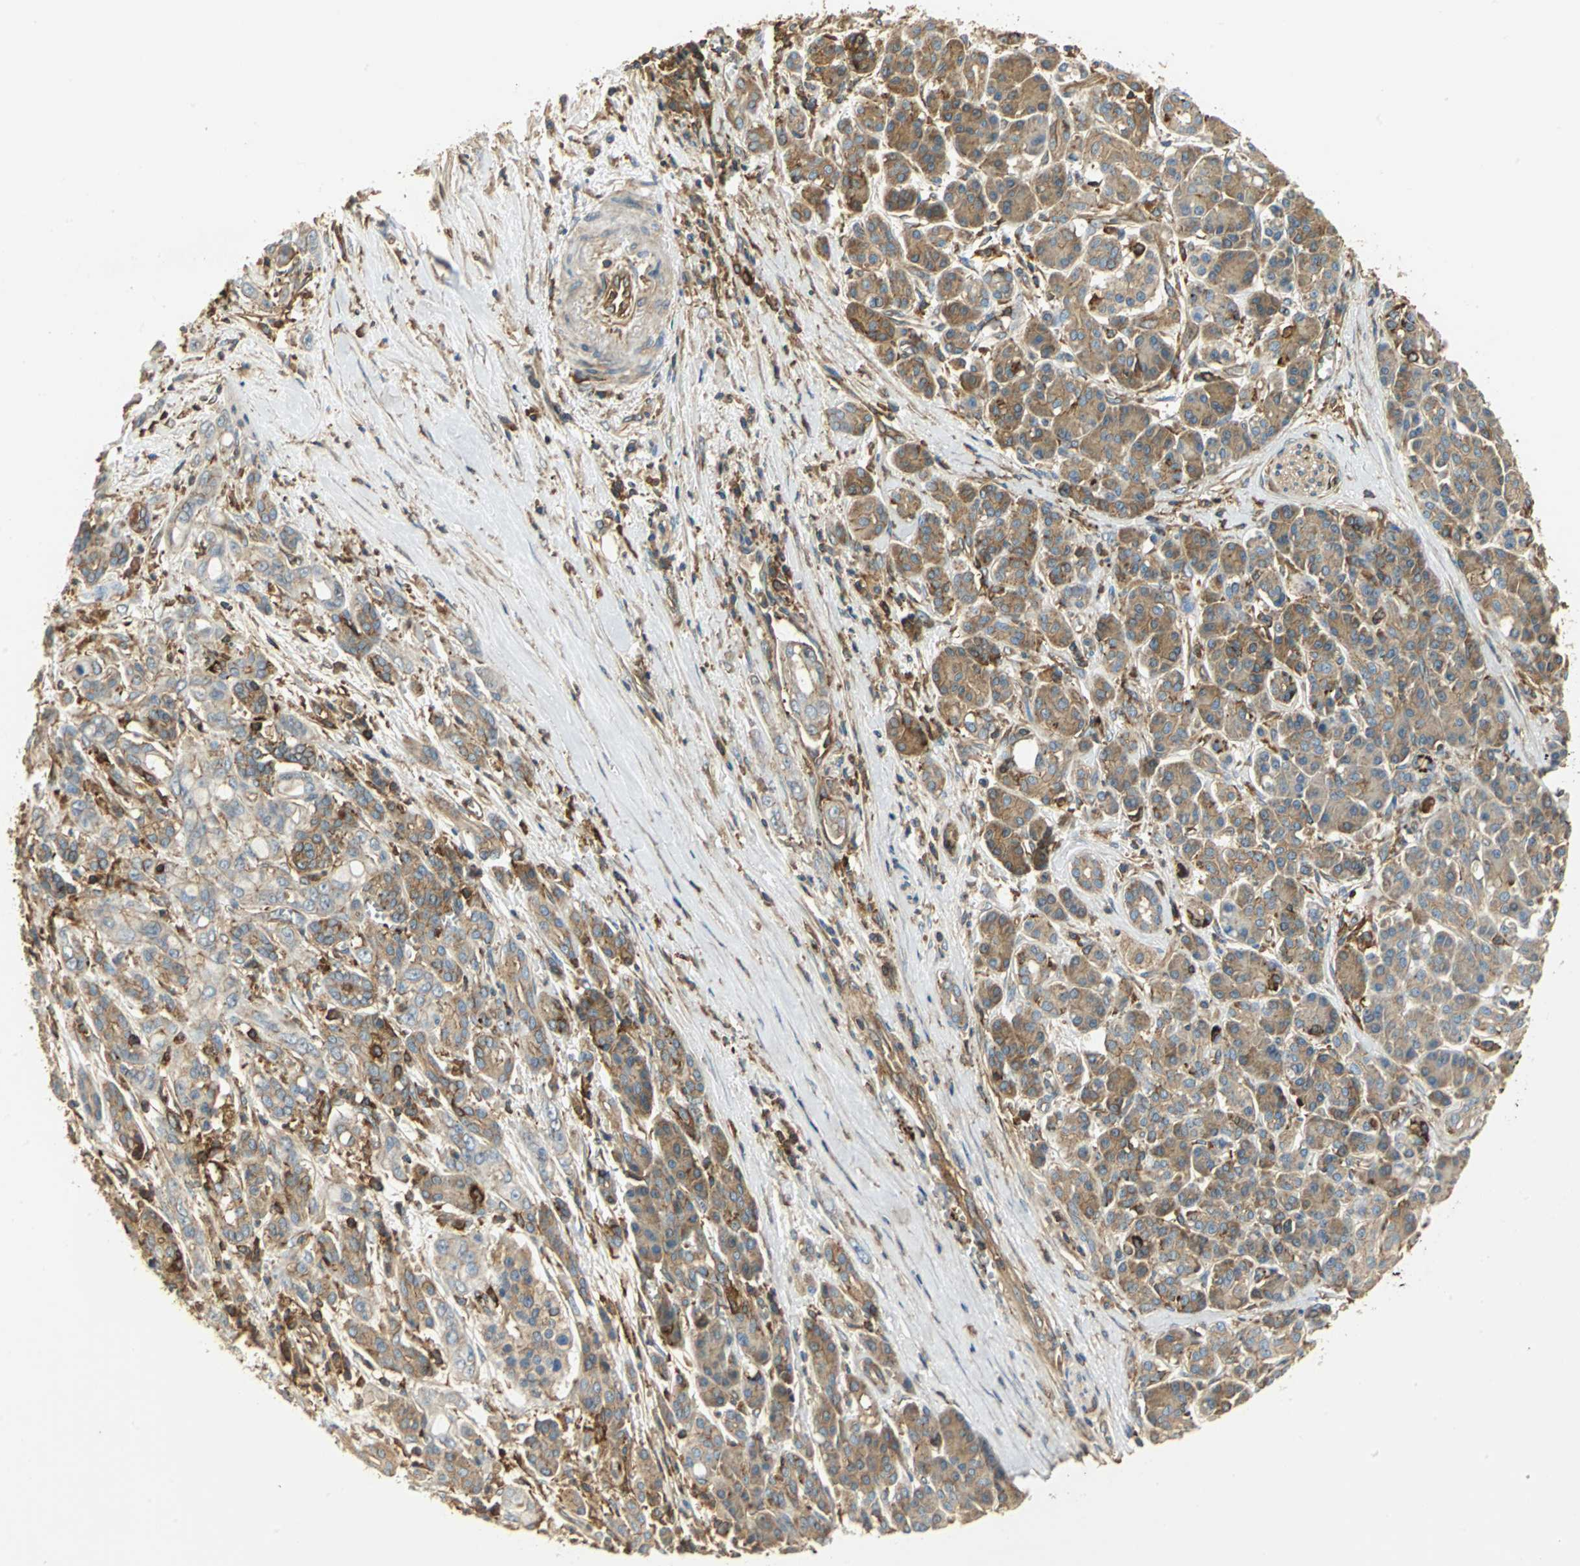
{"staining": {"intensity": "weak", "quantity": "25%-75%", "location": "cytoplasmic/membranous"}, "tissue": "pancreatic cancer", "cell_type": "Tumor cells", "image_type": "cancer", "snomed": [{"axis": "morphology", "description": "Adenocarcinoma, NOS"}, {"axis": "topography", "description": "Pancreas"}], "caption": "Immunohistochemical staining of human pancreatic cancer (adenocarcinoma) displays low levels of weak cytoplasmic/membranous staining in approximately 25%-75% of tumor cells.", "gene": "TLN1", "patient": {"sex": "male", "age": 59}}